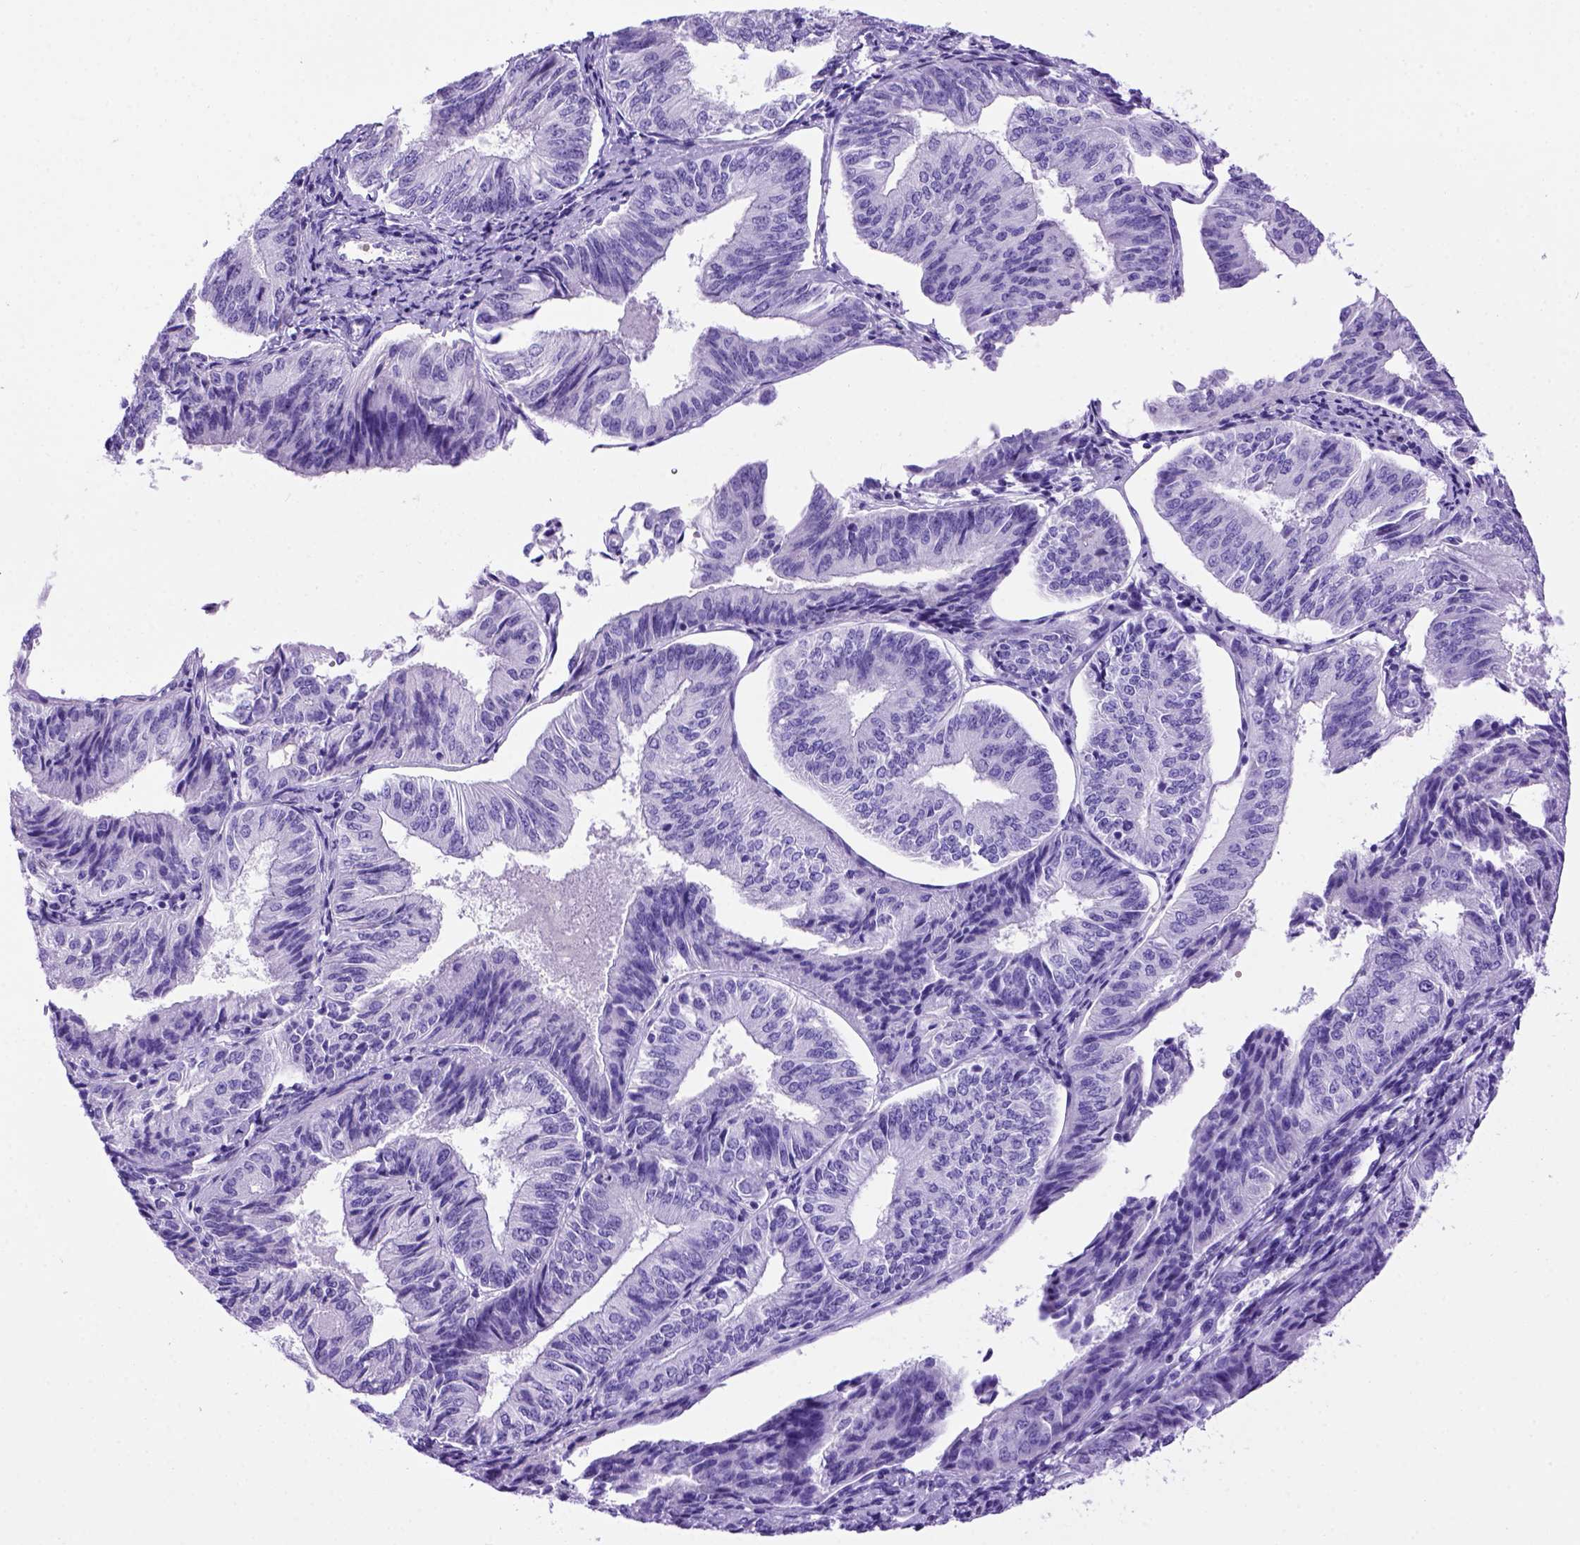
{"staining": {"intensity": "negative", "quantity": "none", "location": "none"}, "tissue": "endometrial cancer", "cell_type": "Tumor cells", "image_type": "cancer", "snomed": [{"axis": "morphology", "description": "Adenocarcinoma, NOS"}, {"axis": "topography", "description": "Endometrium"}], "caption": "This is a image of immunohistochemistry (IHC) staining of endometrial cancer, which shows no expression in tumor cells.", "gene": "MEOX2", "patient": {"sex": "female", "age": 58}}